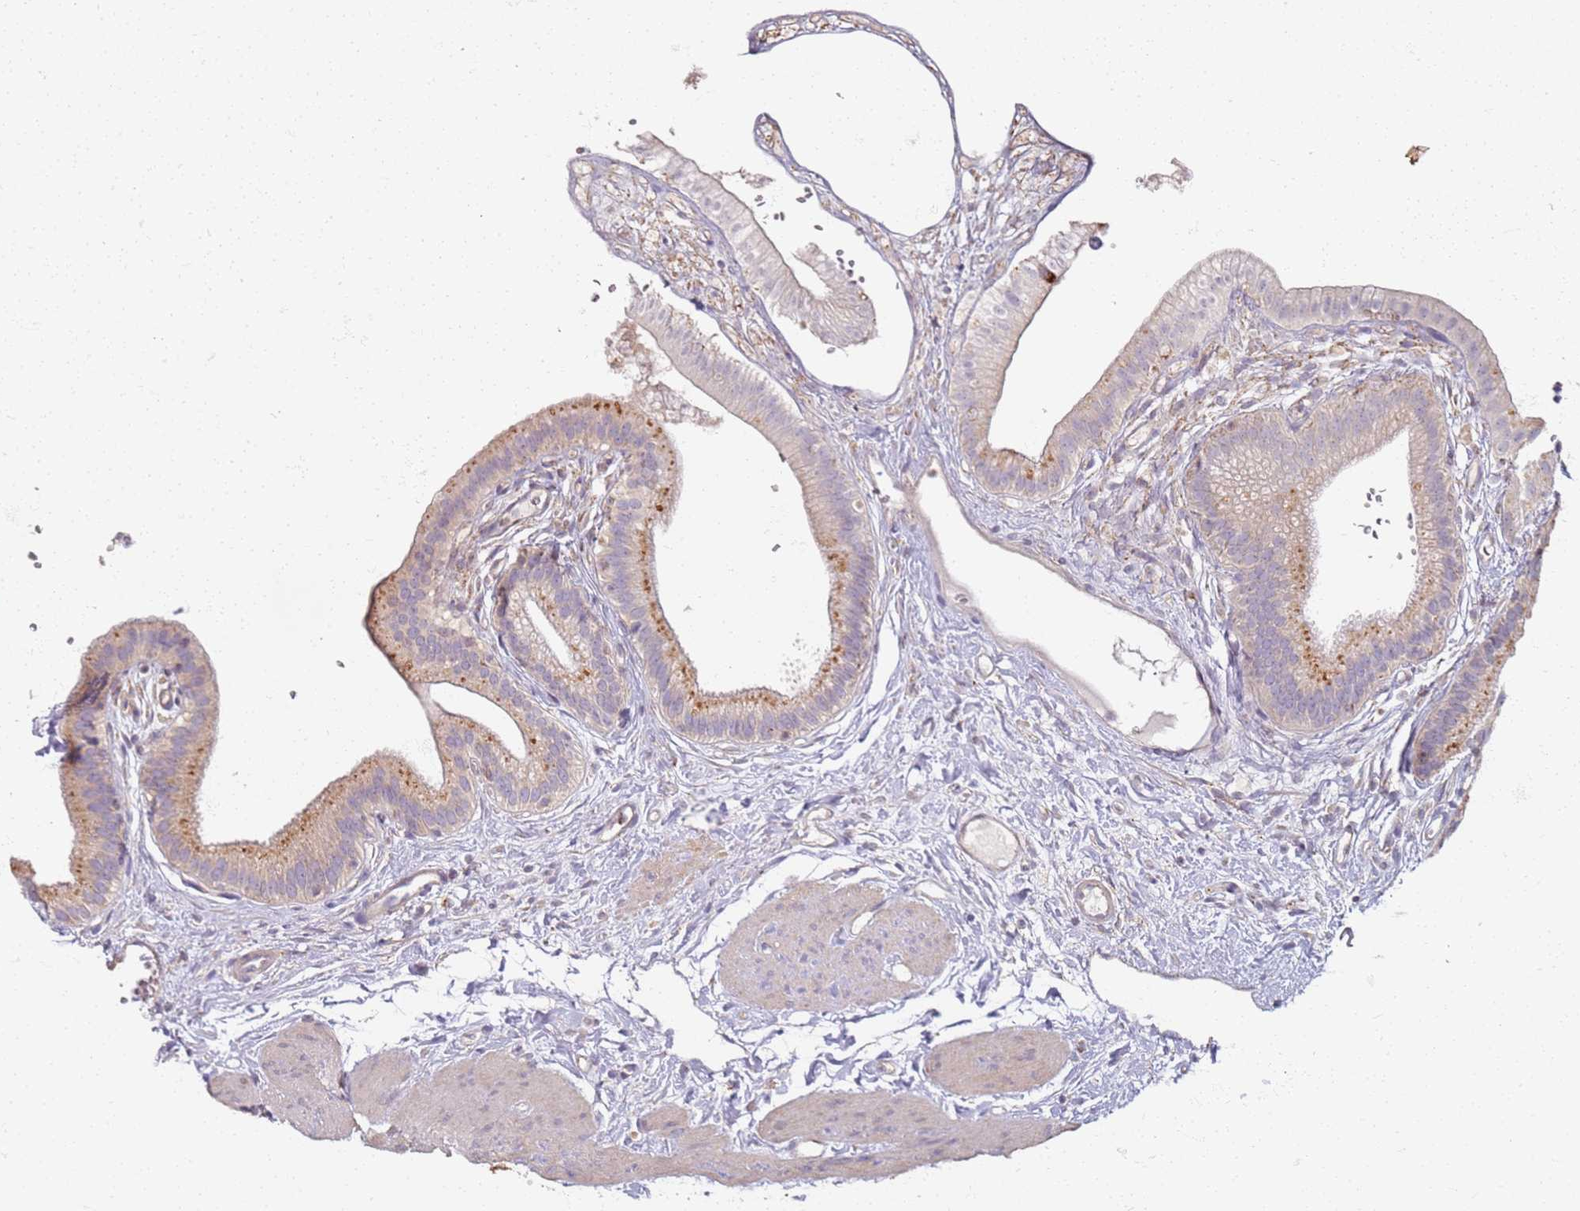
{"staining": {"intensity": "strong", "quantity": "25%-75%", "location": "cytoplasmic/membranous"}, "tissue": "gallbladder", "cell_type": "Glandular cells", "image_type": "normal", "snomed": [{"axis": "morphology", "description": "Normal tissue, NOS"}, {"axis": "topography", "description": "Gallbladder"}], "caption": "This image displays immunohistochemistry (IHC) staining of benign human gallbladder, with high strong cytoplasmic/membranous expression in about 25%-75% of glandular cells.", "gene": "PROKR2", "patient": {"sex": "female", "age": 54}}